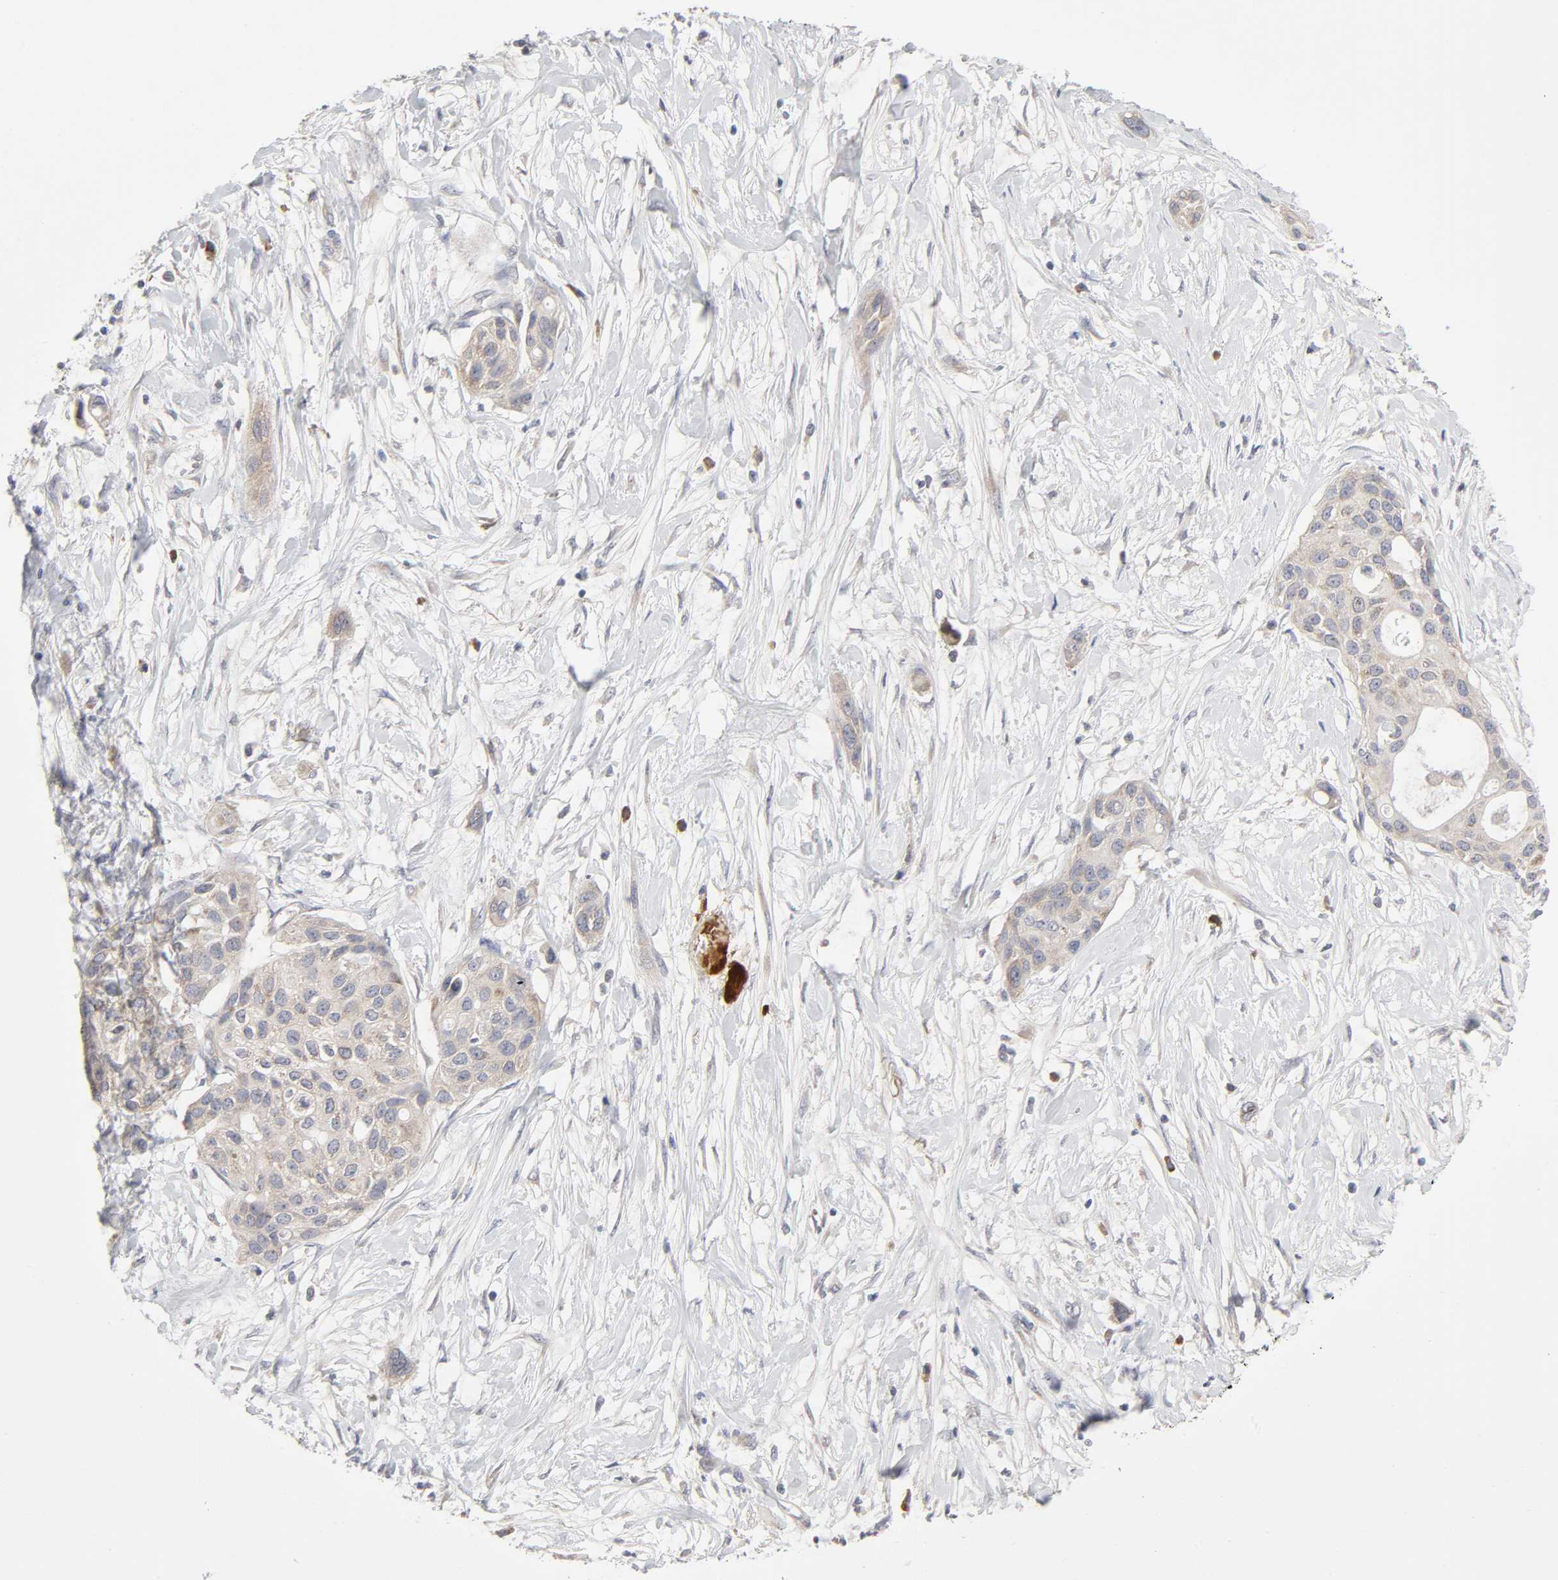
{"staining": {"intensity": "weak", "quantity": ">75%", "location": "cytoplasmic/membranous"}, "tissue": "pancreatic cancer", "cell_type": "Tumor cells", "image_type": "cancer", "snomed": [{"axis": "morphology", "description": "Adenocarcinoma, NOS"}, {"axis": "topography", "description": "Pancreas"}], "caption": "This is a histology image of immunohistochemistry (IHC) staining of pancreatic adenocarcinoma, which shows weak staining in the cytoplasmic/membranous of tumor cells.", "gene": "IL4R", "patient": {"sex": "female", "age": 60}}